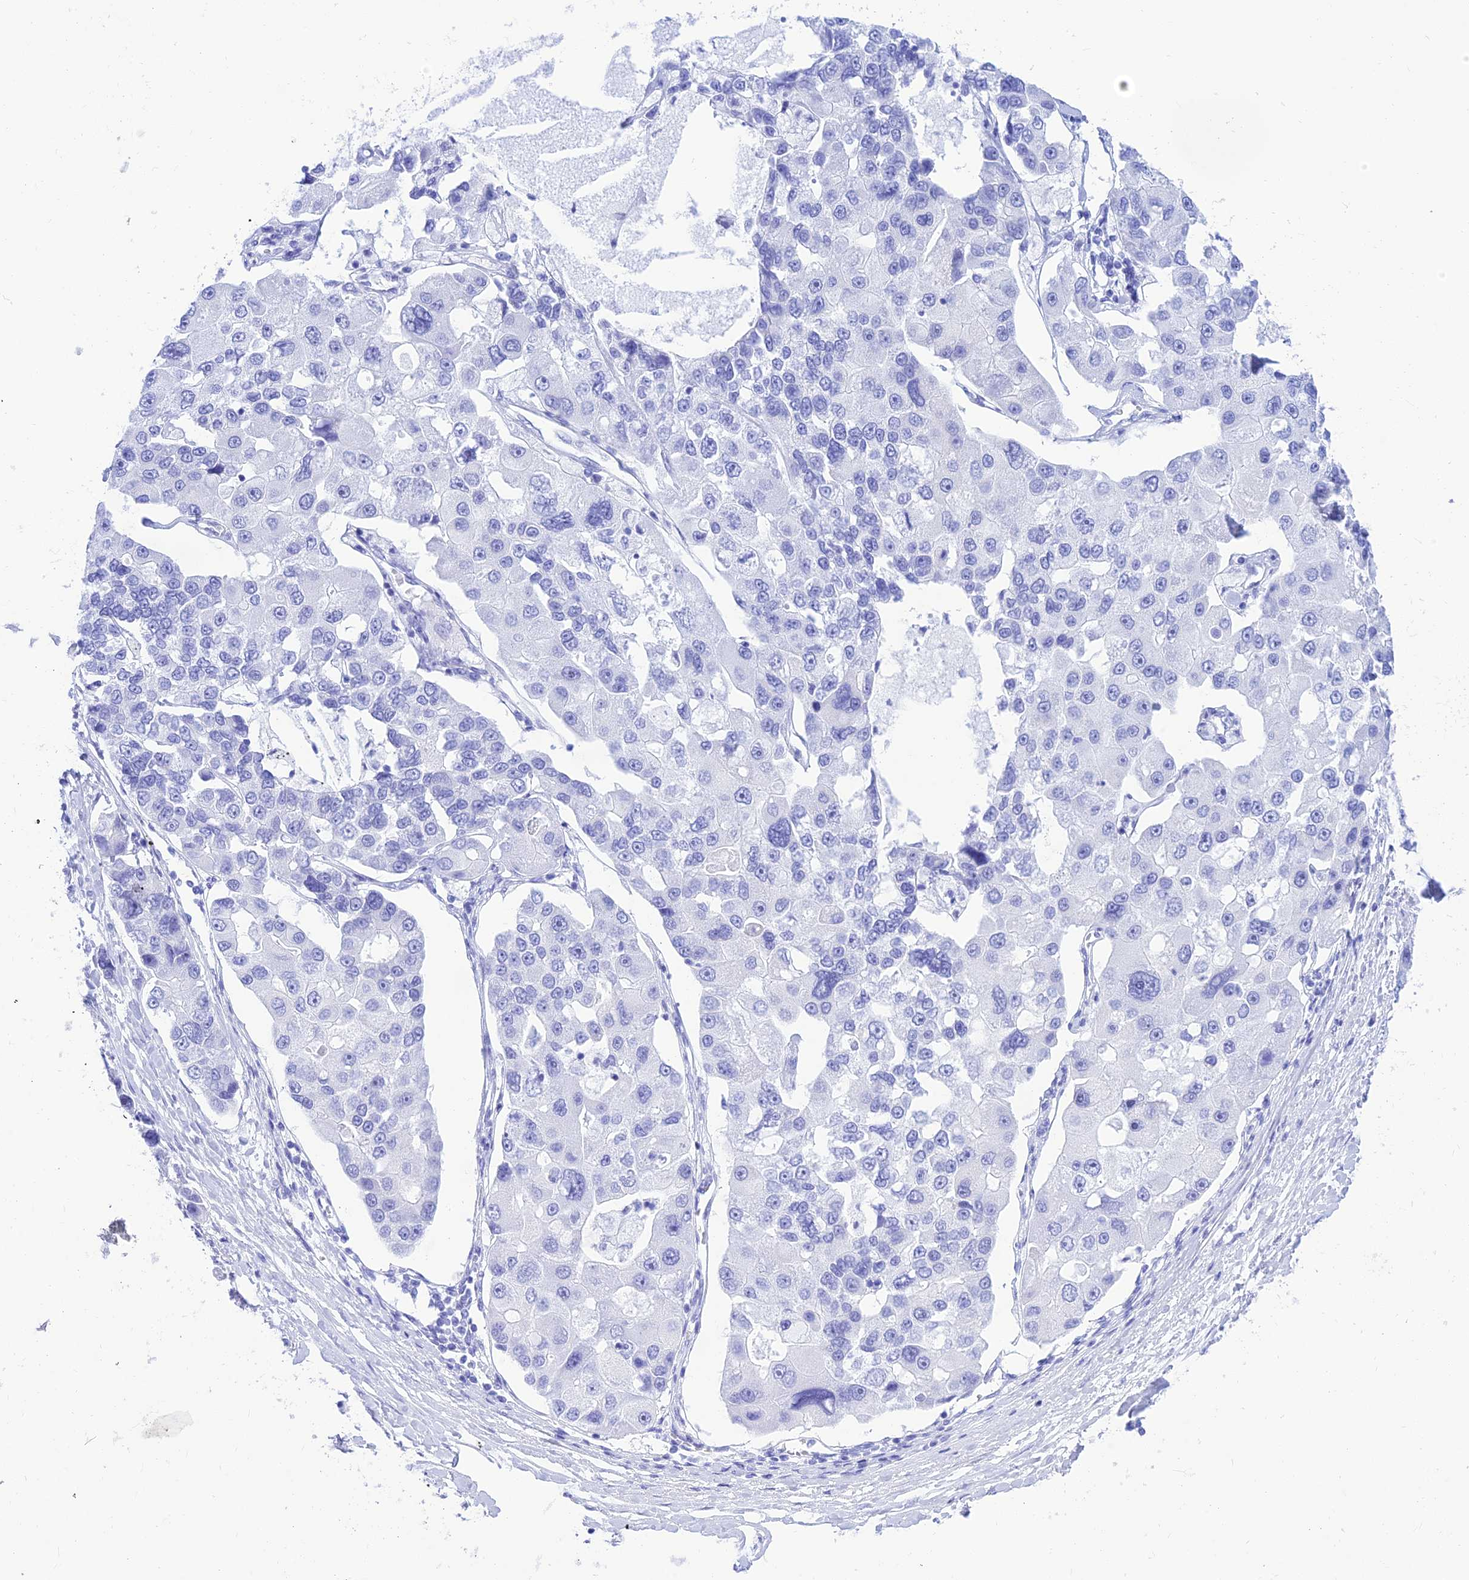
{"staining": {"intensity": "negative", "quantity": "none", "location": "none"}, "tissue": "lung cancer", "cell_type": "Tumor cells", "image_type": "cancer", "snomed": [{"axis": "morphology", "description": "Adenocarcinoma, NOS"}, {"axis": "topography", "description": "Lung"}], "caption": "This is an immunohistochemistry histopathology image of adenocarcinoma (lung). There is no expression in tumor cells.", "gene": "PRNP", "patient": {"sex": "female", "age": 54}}